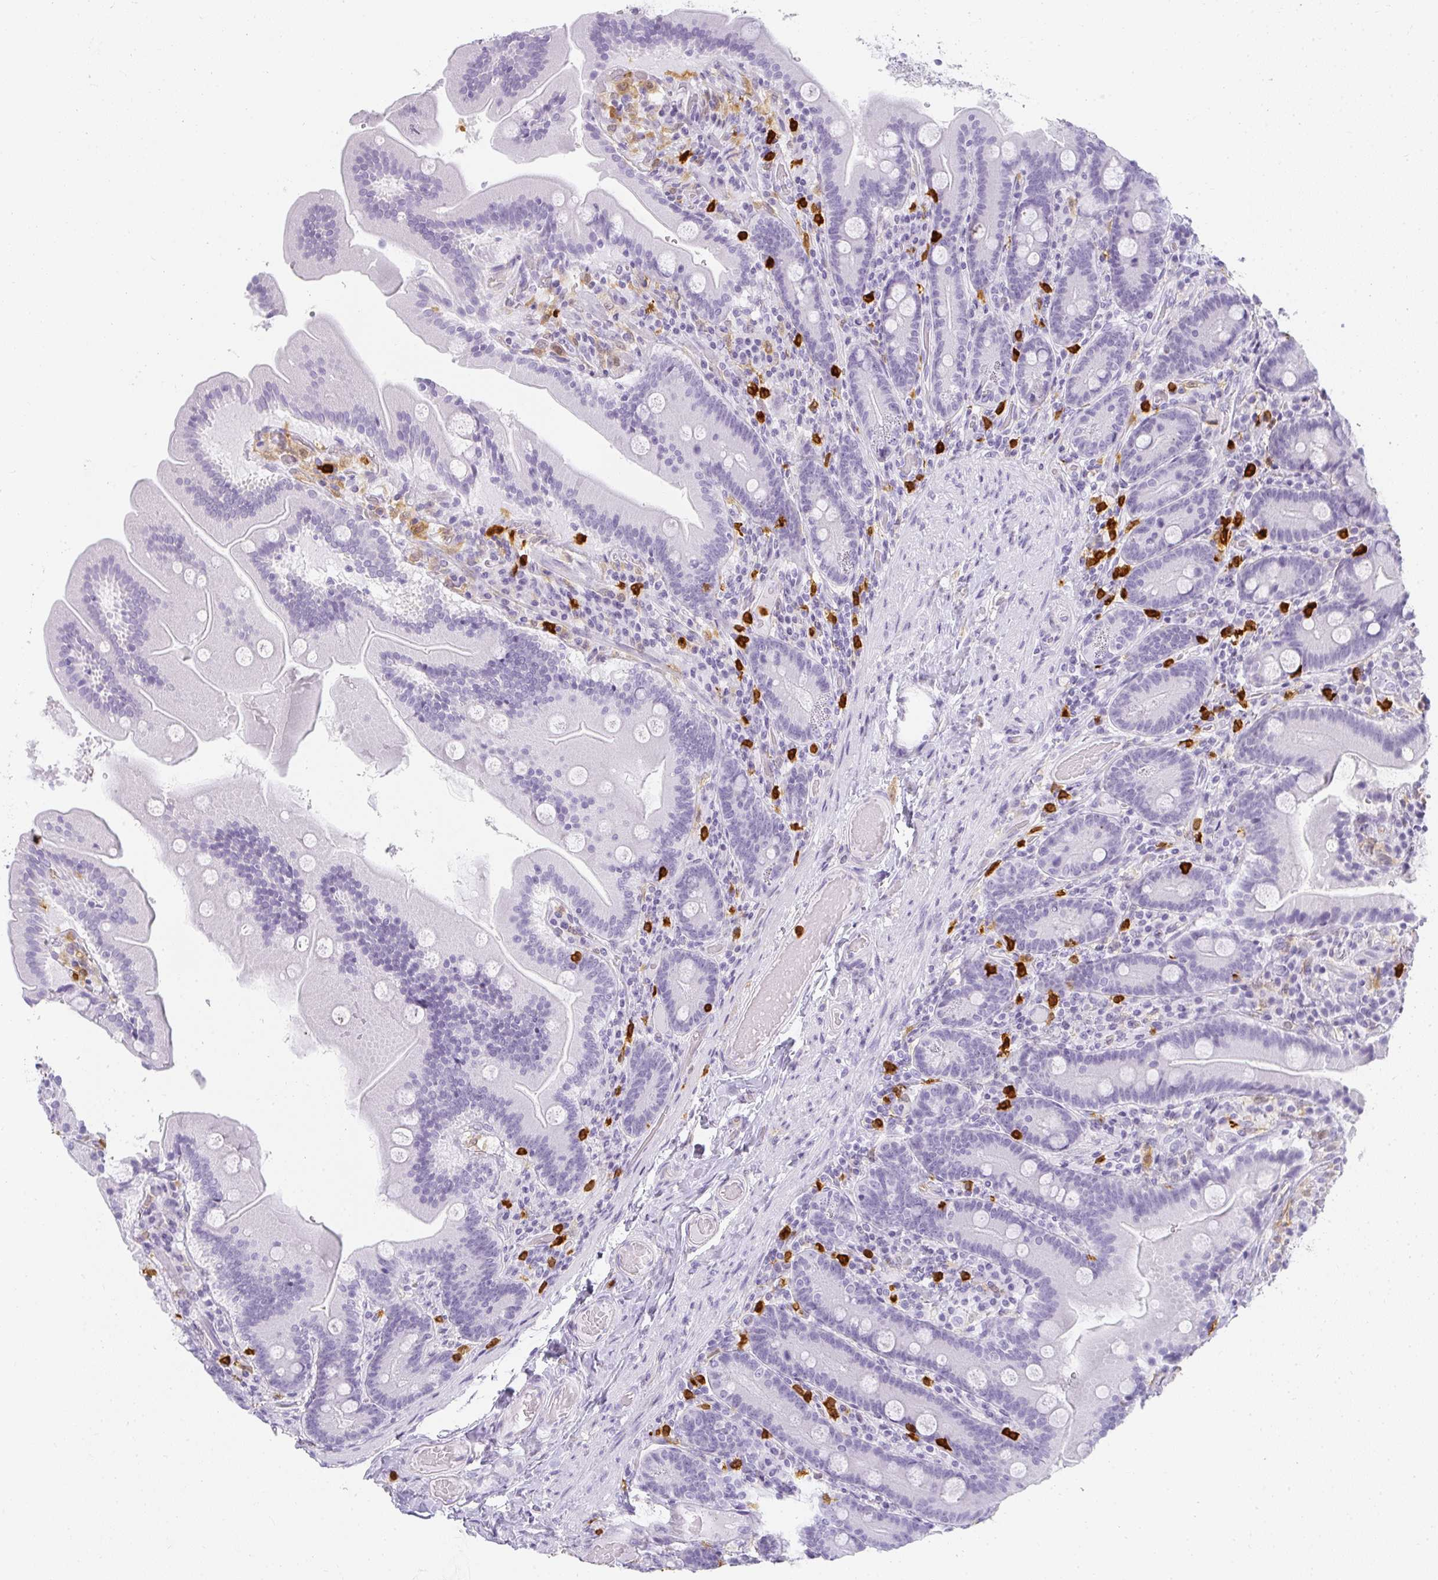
{"staining": {"intensity": "negative", "quantity": "none", "location": "none"}, "tissue": "duodenum", "cell_type": "Glandular cells", "image_type": "normal", "snomed": [{"axis": "morphology", "description": "Normal tissue, NOS"}, {"axis": "topography", "description": "Duodenum"}], "caption": "This micrograph is of benign duodenum stained with immunohistochemistry to label a protein in brown with the nuclei are counter-stained blue. There is no expression in glandular cells. (Immunohistochemistry (ihc), brightfield microscopy, high magnification).", "gene": "HK3", "patient": {"sex": "female", "age": 62}}